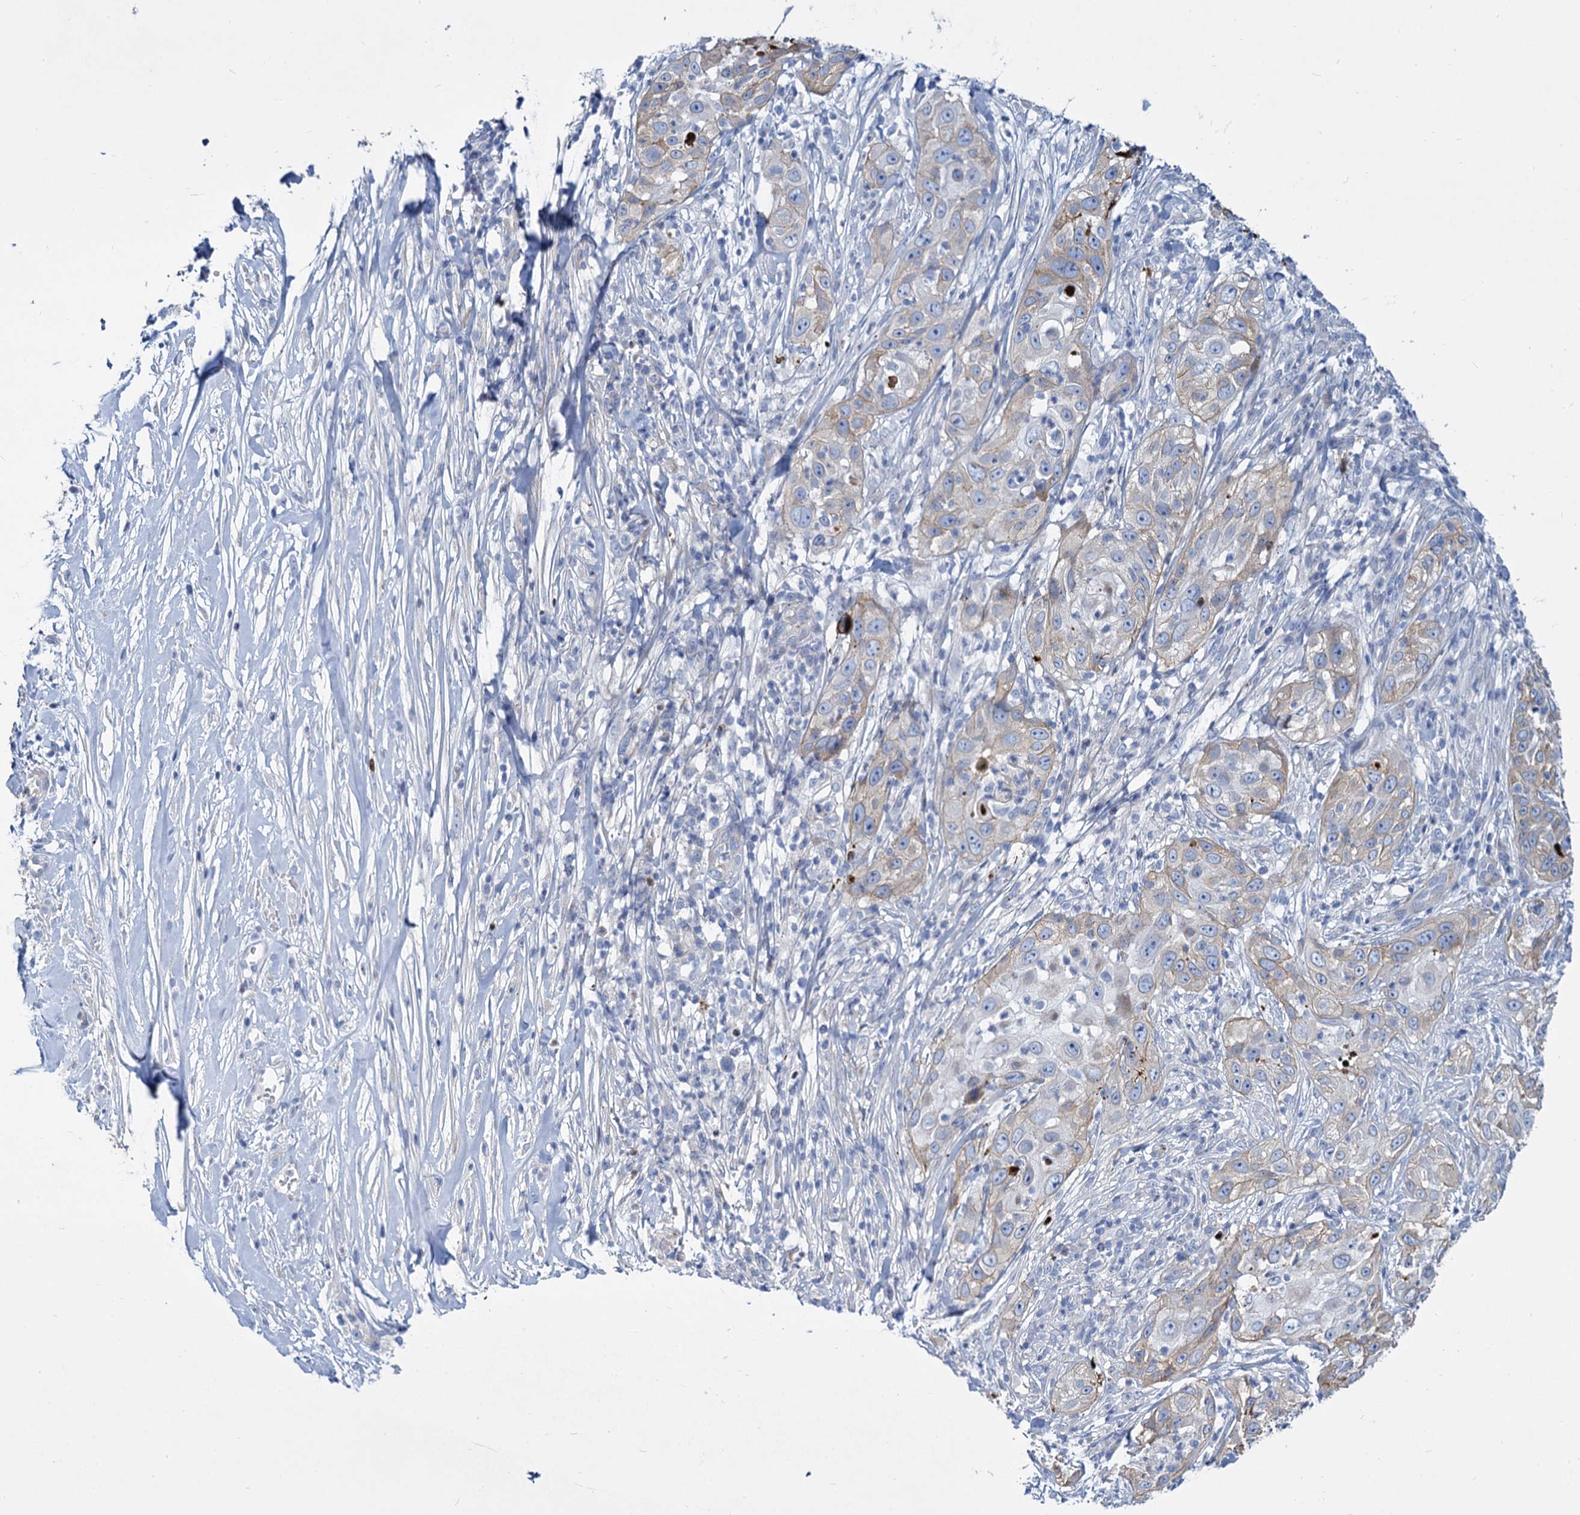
{"staining": {"intensity": "weak", "quantity": "<25%", "location": "cytoplasmic/membranous"}, "tissue": "skin cancer", "cell_type": "Tumor cells", "image_type": "cancer", "snomed": [{"axis": "morphology", "description": "Squamous cell carcinoma, NOS"}, {"axis": "topography", "description": "Skin"}], "caption": "A histopathology image of skin cancer stained for a protein exhibits no brown staining in tumor cells.", "gene": "TRIM77", "patient": {"sex": "female", "age": 44}}